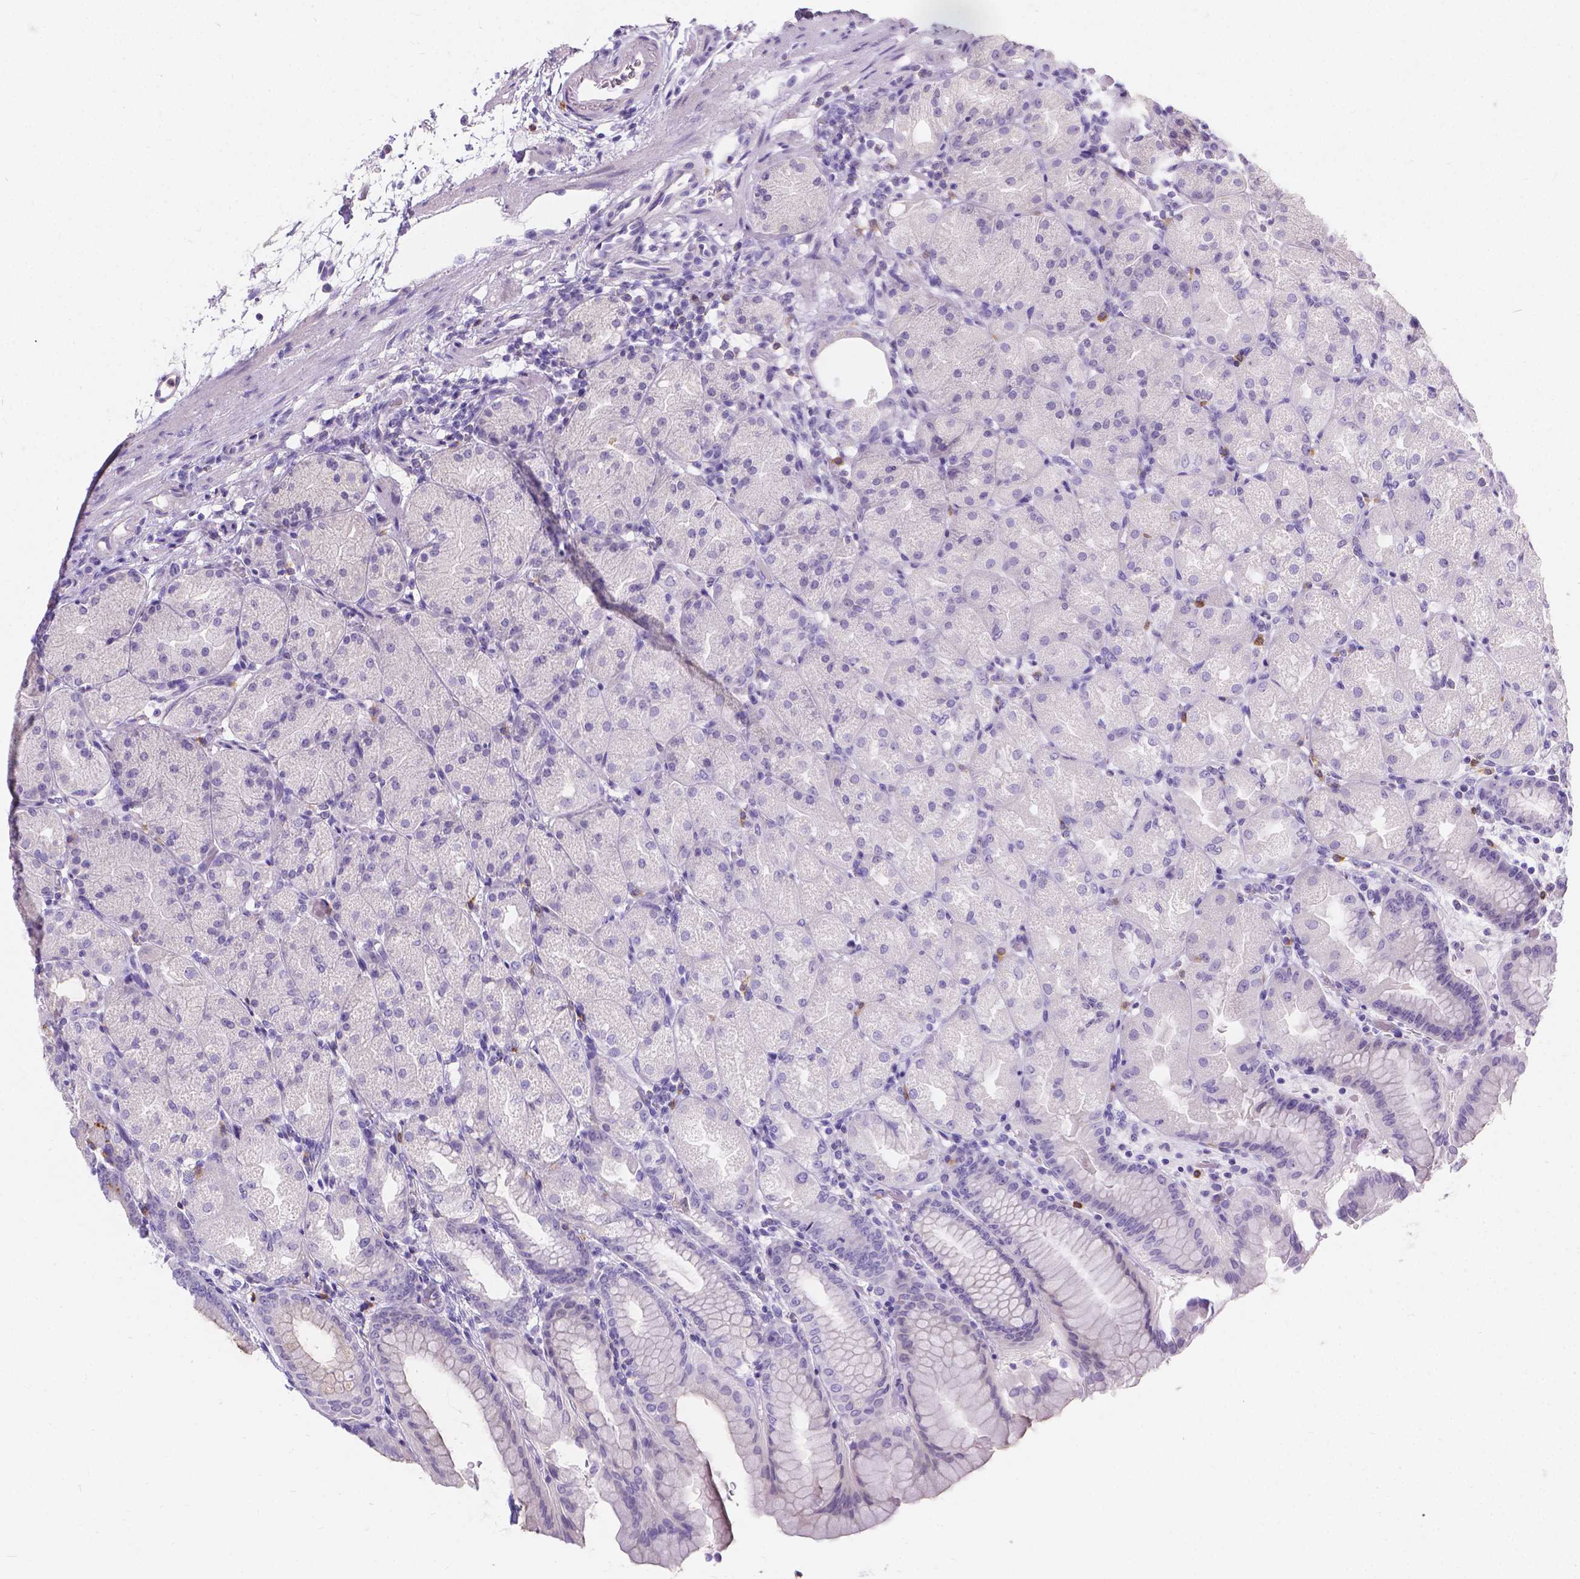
{"staining": {"intensity": "negative", "quantity": "none", "location": "none"}, "tissue": "stomach", "cell_type": "Glandular cells", "image_type": "normal", "snomed": [{"axis": "morphology", "description": "Normal tissue, NOS"}, {"axis": "topography", "description": "Stomach, upper"}, {"axis": "topography", "description": "Stomach"}, {"axis": "topography", "description": "Stomach, lower"}], "caption": "High magnification brightfield microscopy of unremarkable stomach stained with DAB (brown) and counterstained with hematoxylin (blue): glandular cells show no significant positivity. (Brightfield microscopy of DAB (3,3'-diaminobenzidine) immunohistochemistry (IHC) at high magnification).", "gene": "GNRHR", "patient": {"sex": "male", "age": 62}}